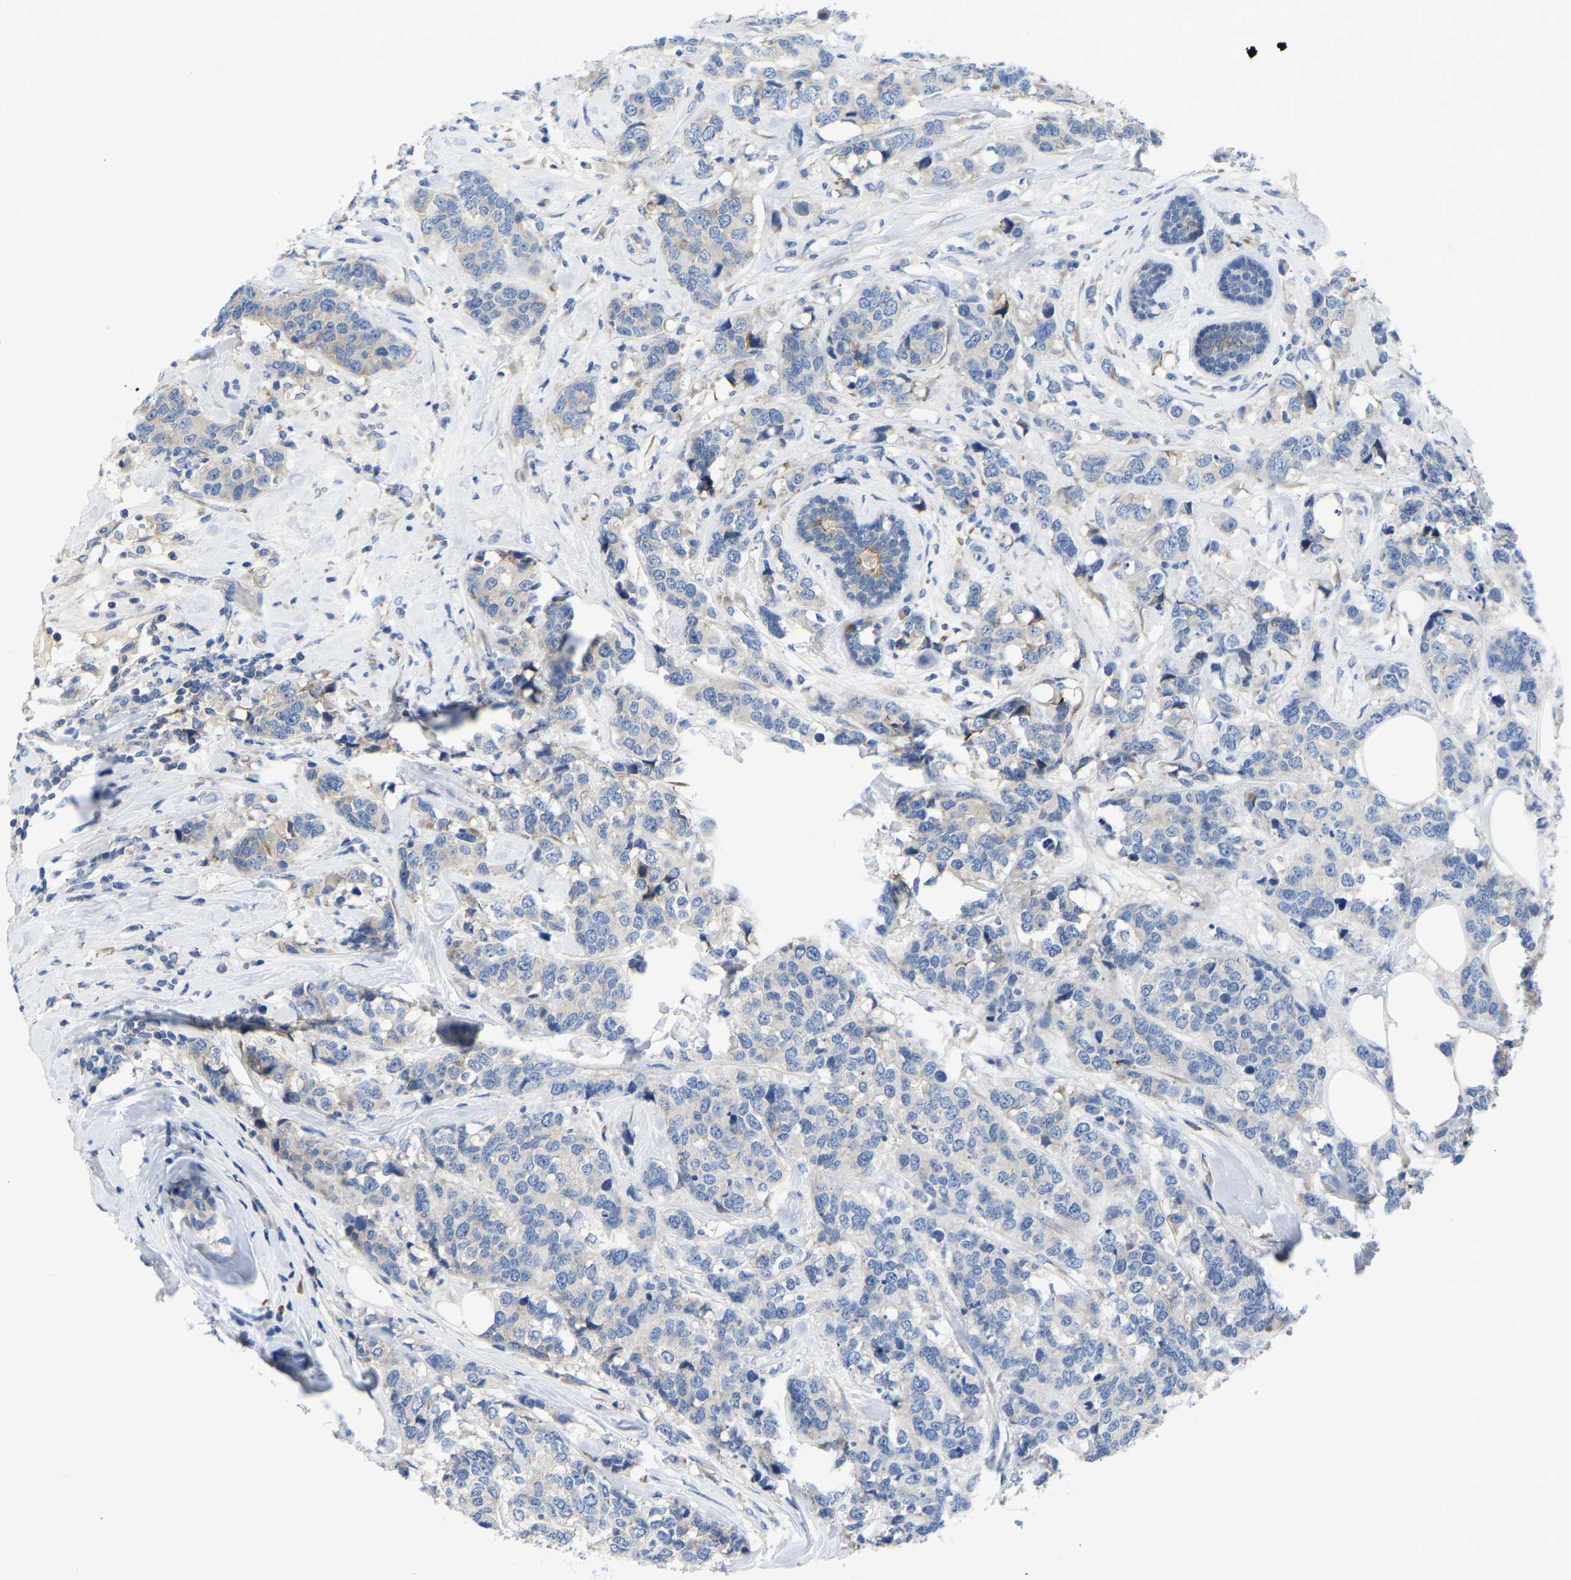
{"staining": {"intensity": "negative", "quantity": "none", "location": "none"}, "tissue": "breast cancer", "cell_type": "Tumor cells", "image_type": "cancer", "snomed": [{"axis": "morphology", "description": "Lobular carcinoma"}, {"axis": "topography", "description": "Breast"}], "caption": "This is a histopathology image of immunohistochemistry (IHC) staining of lobular carcinoma (breast), which shows no staining in tumor cells. The staining is performed using DAB (3,3'-diaminobenzidine) brown chromogen with nuclei counter-stained in using hematoxylin.", "gene": "ABCA10", "patient": {"sex": "female", "age": 59}}